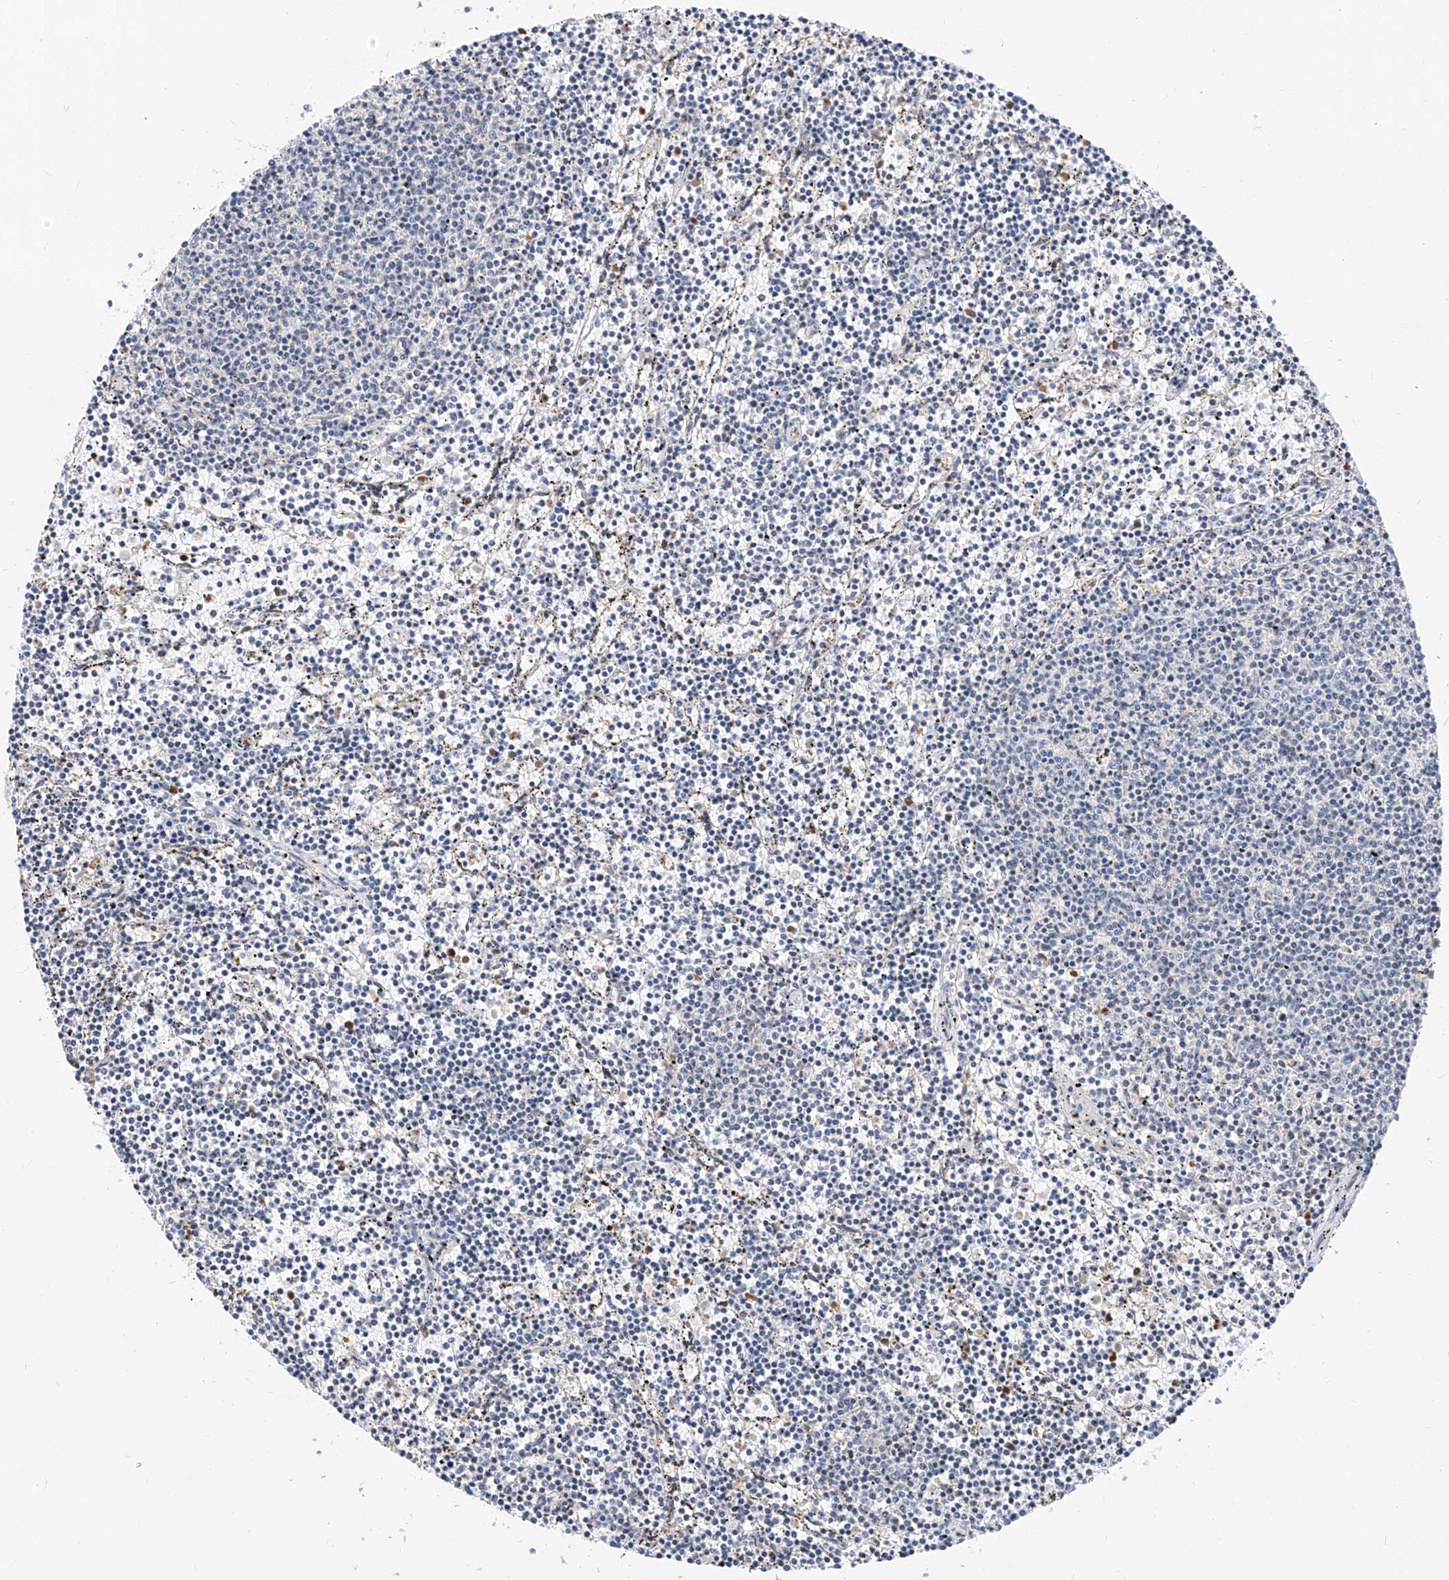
{"staining": {"intensity": "negative", "quantity": "none", "location": "none"}, "tissue": "lymphoma", "cell_type": "Tumor cells", "image_type": "cancer", "snomed": [{"axis": "morphology", "description": "Malignant lymphoma, non-Hodgkin's type, Low grade"}, {"axis": "topography", "description": "Spleen"}], "caption": "This is an immunohistochemistry image of lymphoma. There is no expression in tumor cells.", "gene": "TTLL8", "patient": {"sex": "female", "age": 50}}